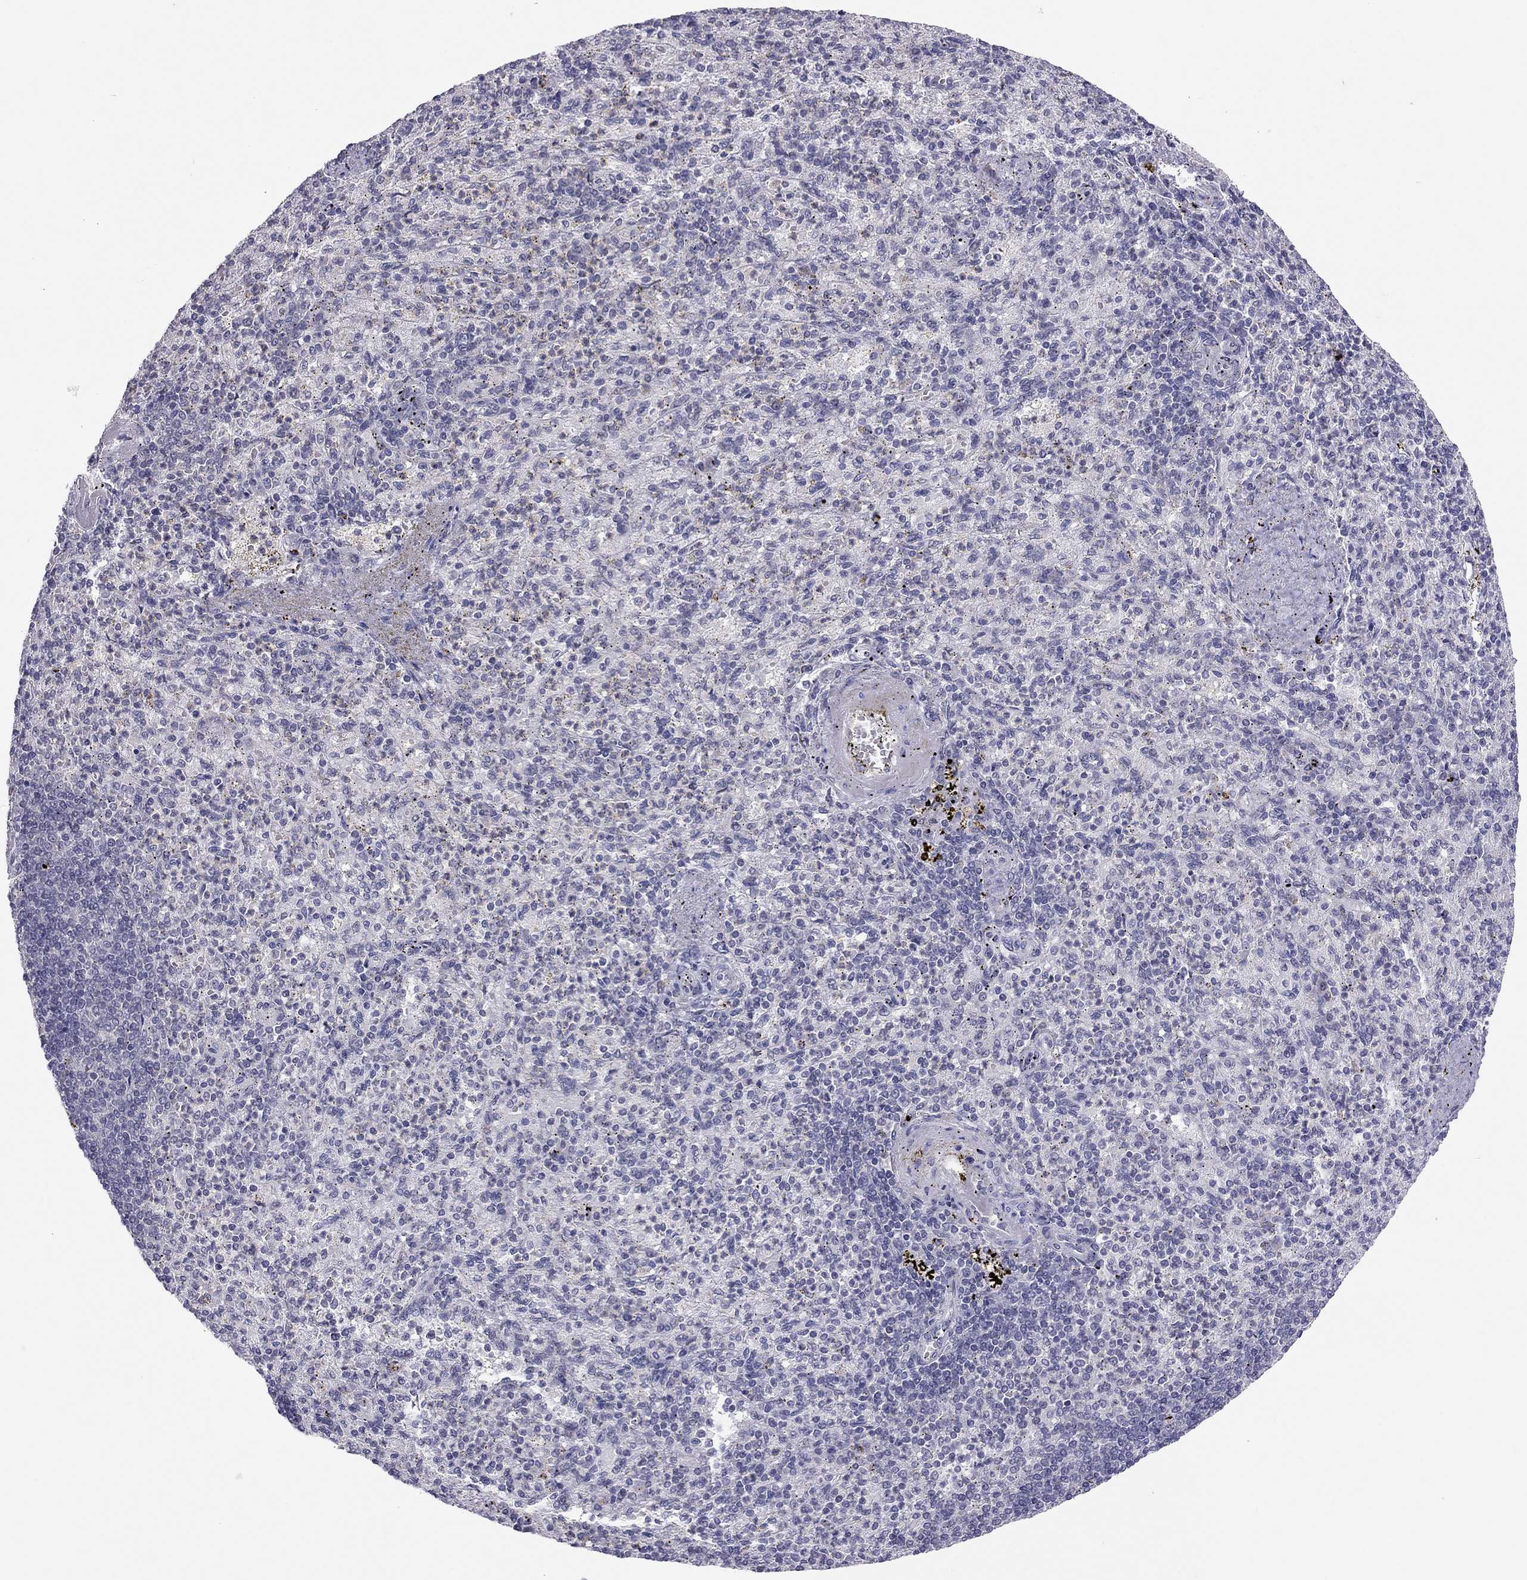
{"staining": {"intensity": "negative", "quantity": "none", "location": "none"}, "tissue": "spleen", "cell_type": "Cells in red pulp", "image_type": "normal", "snomed": [{"axis": "morphology", "description": "Normal tissue, NOS"}, {"axis": "topography", "description": "Spleen"}], "caption": "Cells in red pulp are negative for protein expression in normal human spleen. Nuclei are stained in blue.", "gene": "HSF2BP", "patient": {"sex": "female", "age": 74}}